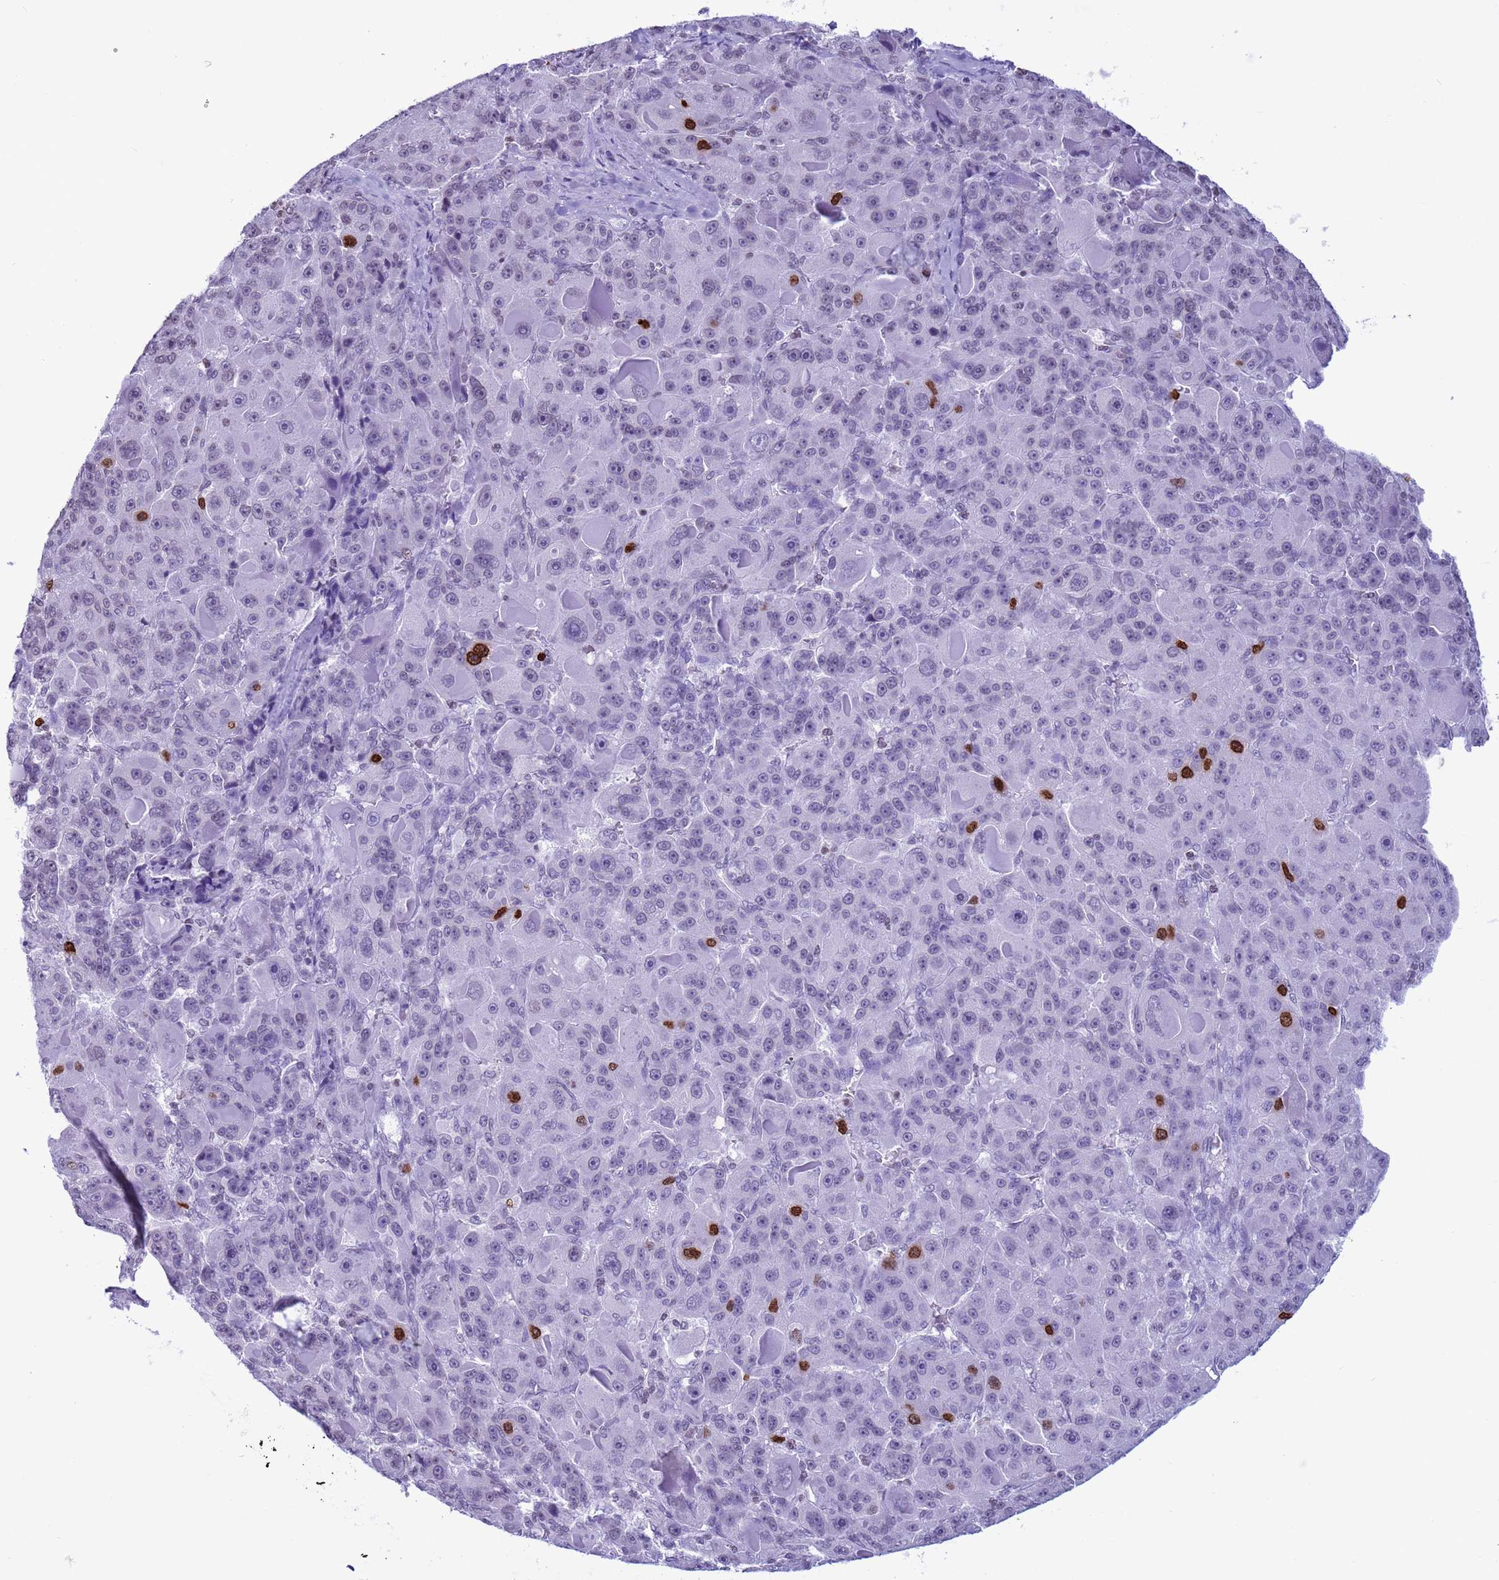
{"staining": {"intensity": "strong", "quantity": "<25%", "location": "nuclear"}, "tissue": "liver cancer", "cell_type": "Tumor cells", "image_type": "cancer", "snomed": [{"axis": "morphology", "description": "Carcinoma, Hepatocellular, NOS"}, {"axis": "topography", "description": "Liver"}], "caption": "An image of human liver cancer stained for a protein demonstrates strong nuclear brown staining in tumor cells. The protein of interest is shown in brown color, while the nuclei are stained blue.", "gene": "H4C8", "patient": {"sex": "male", "age": 76}}